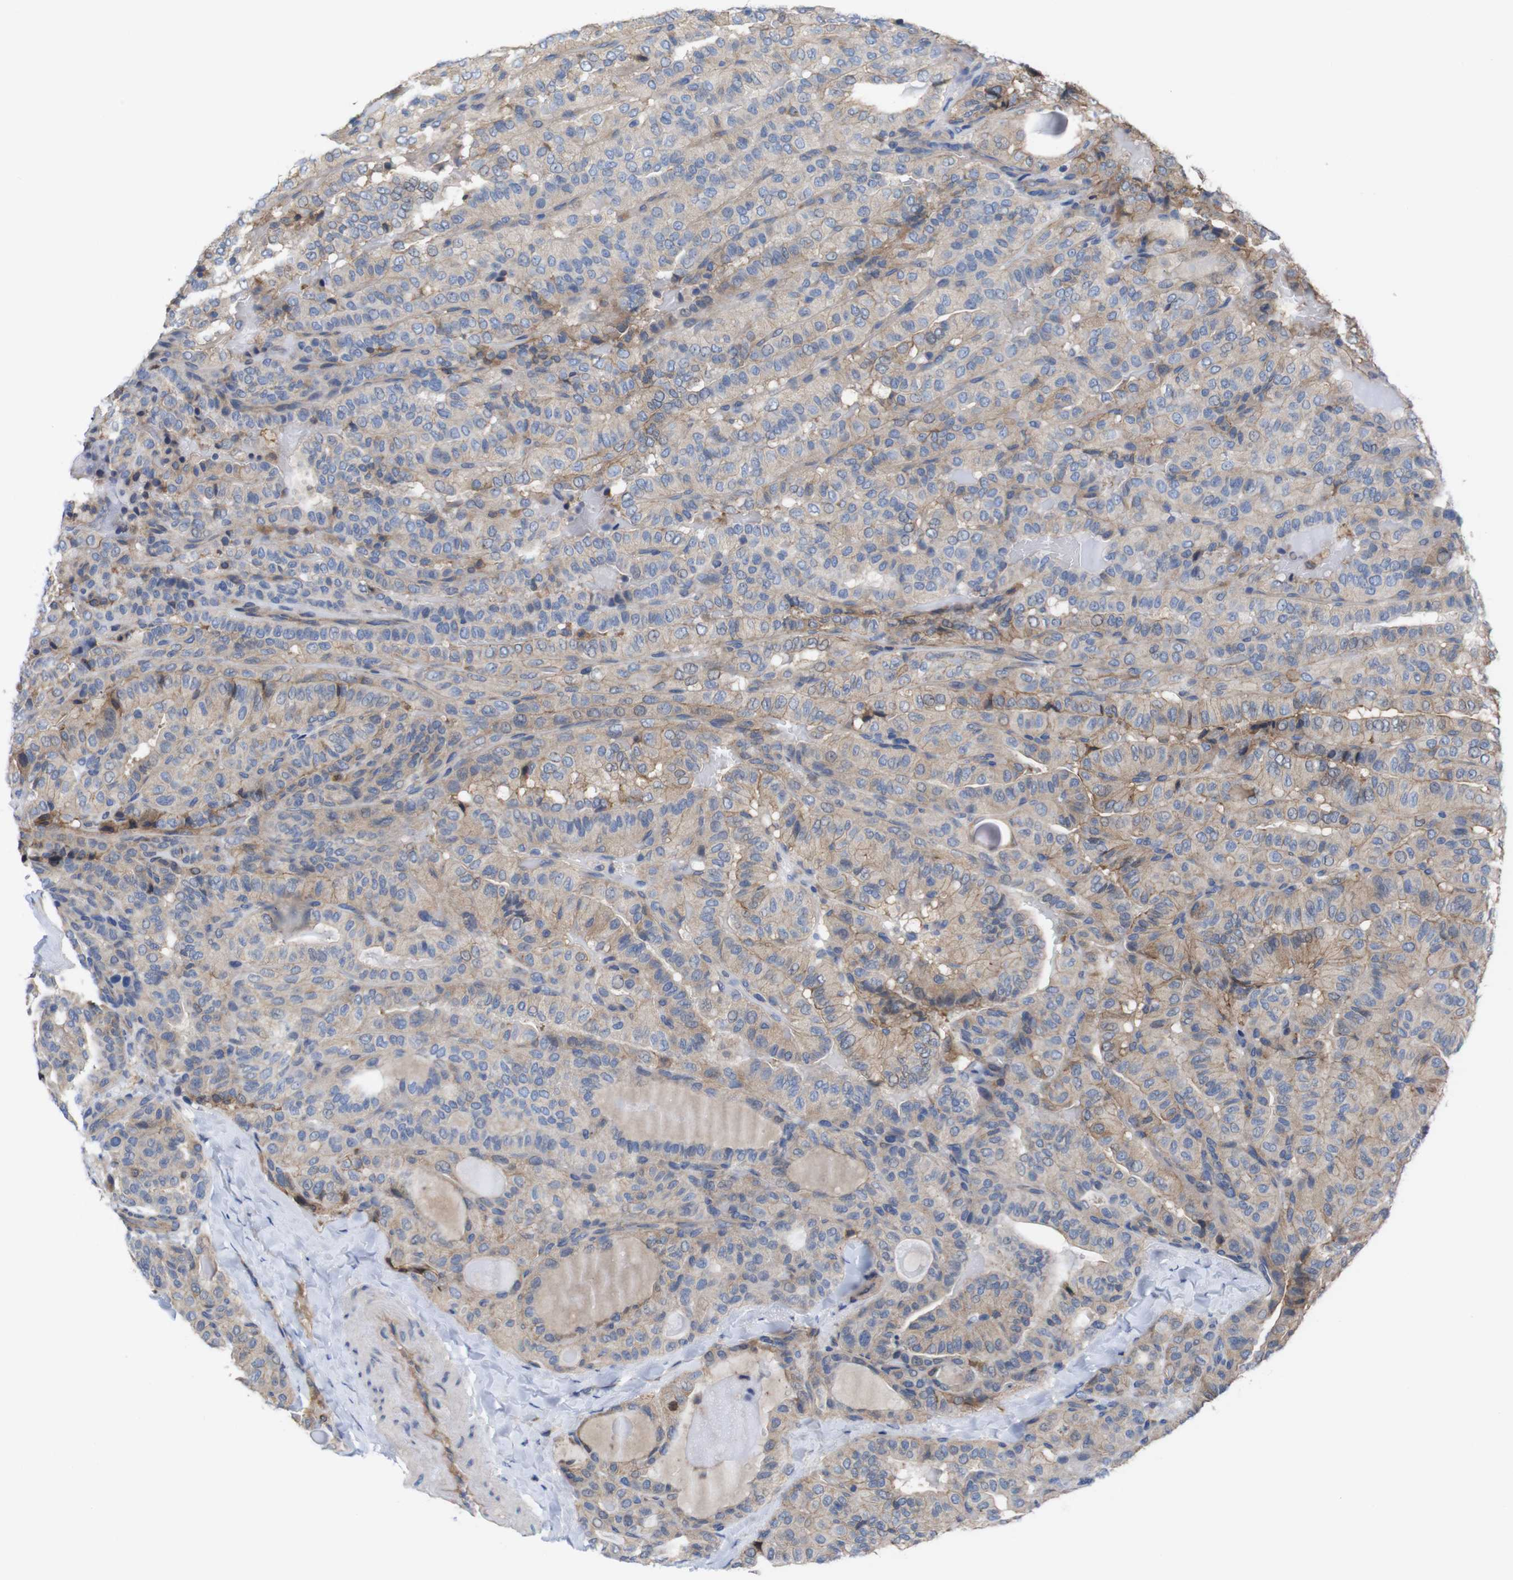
{"staining": {"intensity": "weak", "quantity": ">75%", "location": "cytoplasmic/membranous"}, "tissue": "thyroid cancer", "cell_type": "Tumor cells", "image_type": "cancer", "snomed": [{"axis": "morphology", "description": "Papillary adenocarcinoma, NOS"}, {"axis": "topography", "description": "Thyroid gland"}], "caption": "The histopathology image shows staining of thyroid cancer (papillary adenocarcinoma), revealing weak cytoplasmic/membranous protein positivity (brown color) within tumor cells.", "gene": "USH1C", "patient": {"sex": "male", "age": 77}}